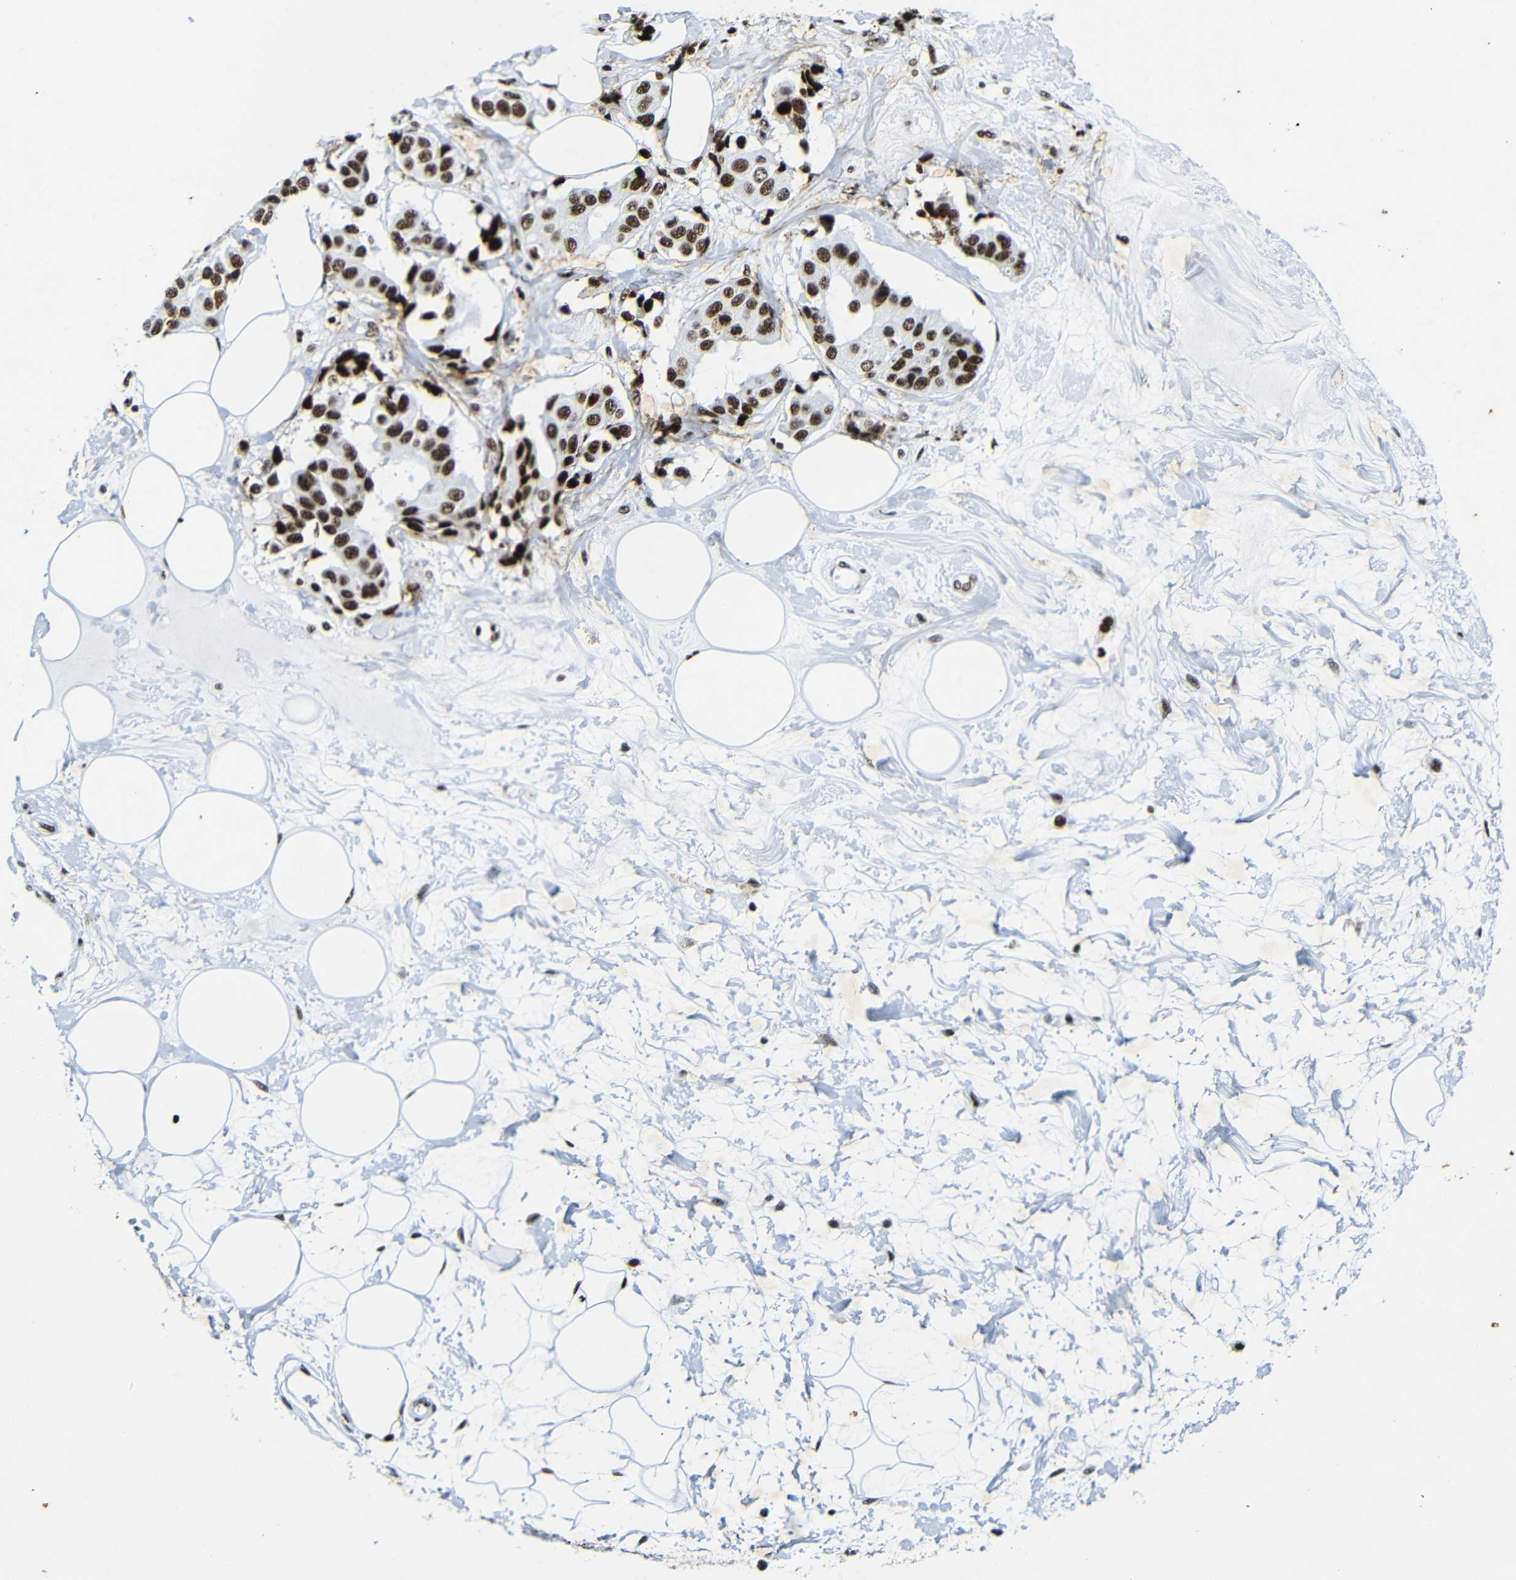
{"staining": {"intensity": "strong", "quantity": ">75%", "location": "nuclear"}, "tissue": "breast cancer", "cell_type": "Tumor cells", "image_type": "cancer", "snomed": [{"axis": "morphology", "description": "Normal tissue, NOS"}, {"axis": "morphology", "description": "Duct carcinoma"}, {"axis": "topography", "description": "Breast"}], "caption": "The image displays a brown stain indicating the presence of a protein in the nuclear of tumor cells in breast cancer (intraductal carcinoma). (DAB (3,3'-diaminobenzidine) IHC with brightfield microscopy, high magnification).", "gene": "SRSF1", "patient": {"sex": "female", "age": 39}}